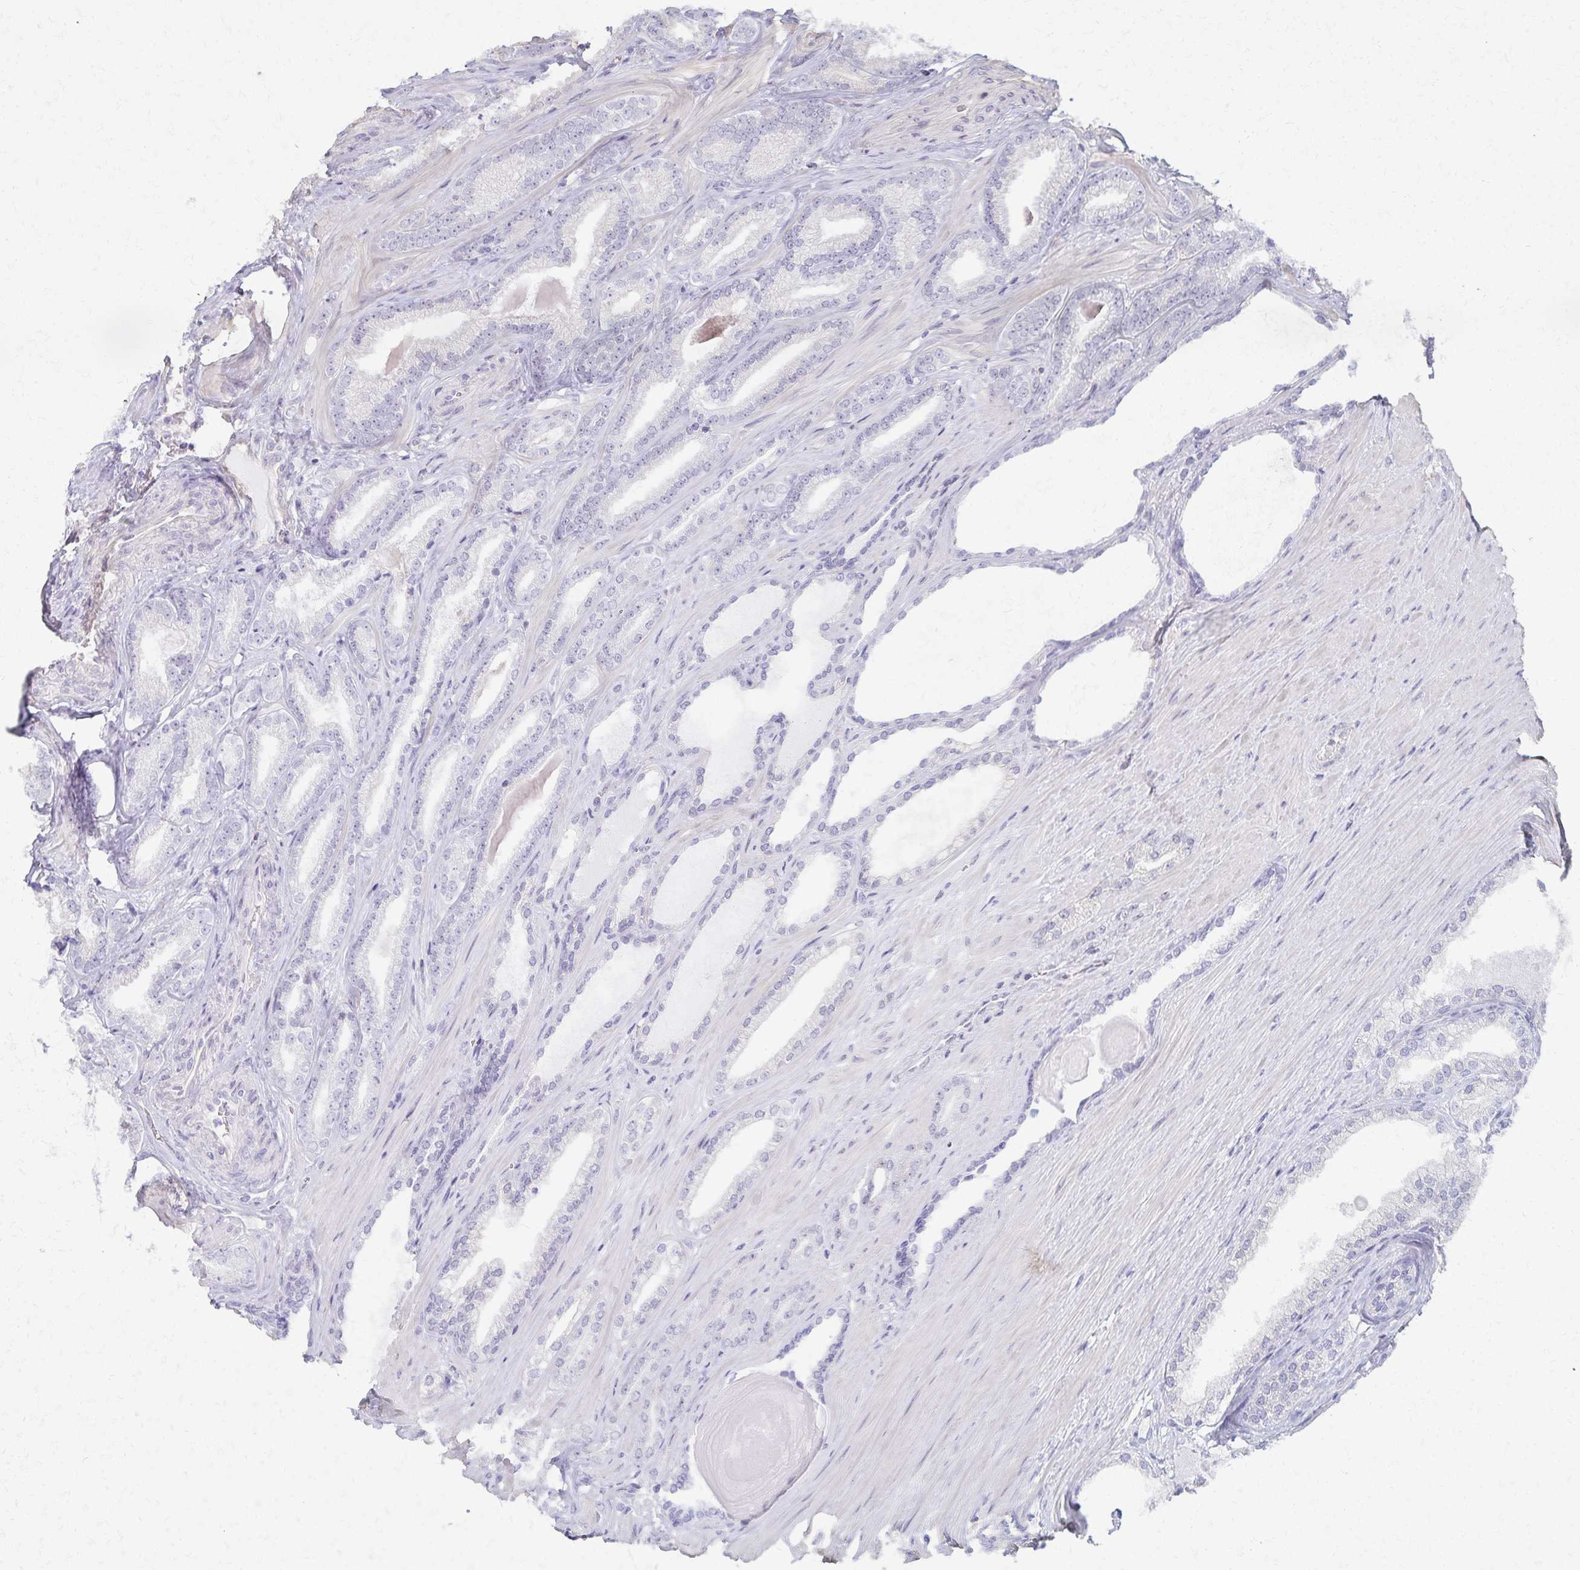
{"staining": {"intensity": "negative", "quantity": "none", "location": "none"}, "tissue": "prostate cancer", "cell_type": "Tumor cells", "image_type": "cancer", "snomed": [{"axis": "morphology", "description": "Adenocarcinoma, Low grade"}, {"axis": "topography", "description": "Prostate"}], "caption": "Prostate adenocarcinoma (low-grade) stained for a protein using immunohistochemistry reveals no staining tumor cells.", "gene": "KISS1", "patient": {"sex": "male", "age": 61}}